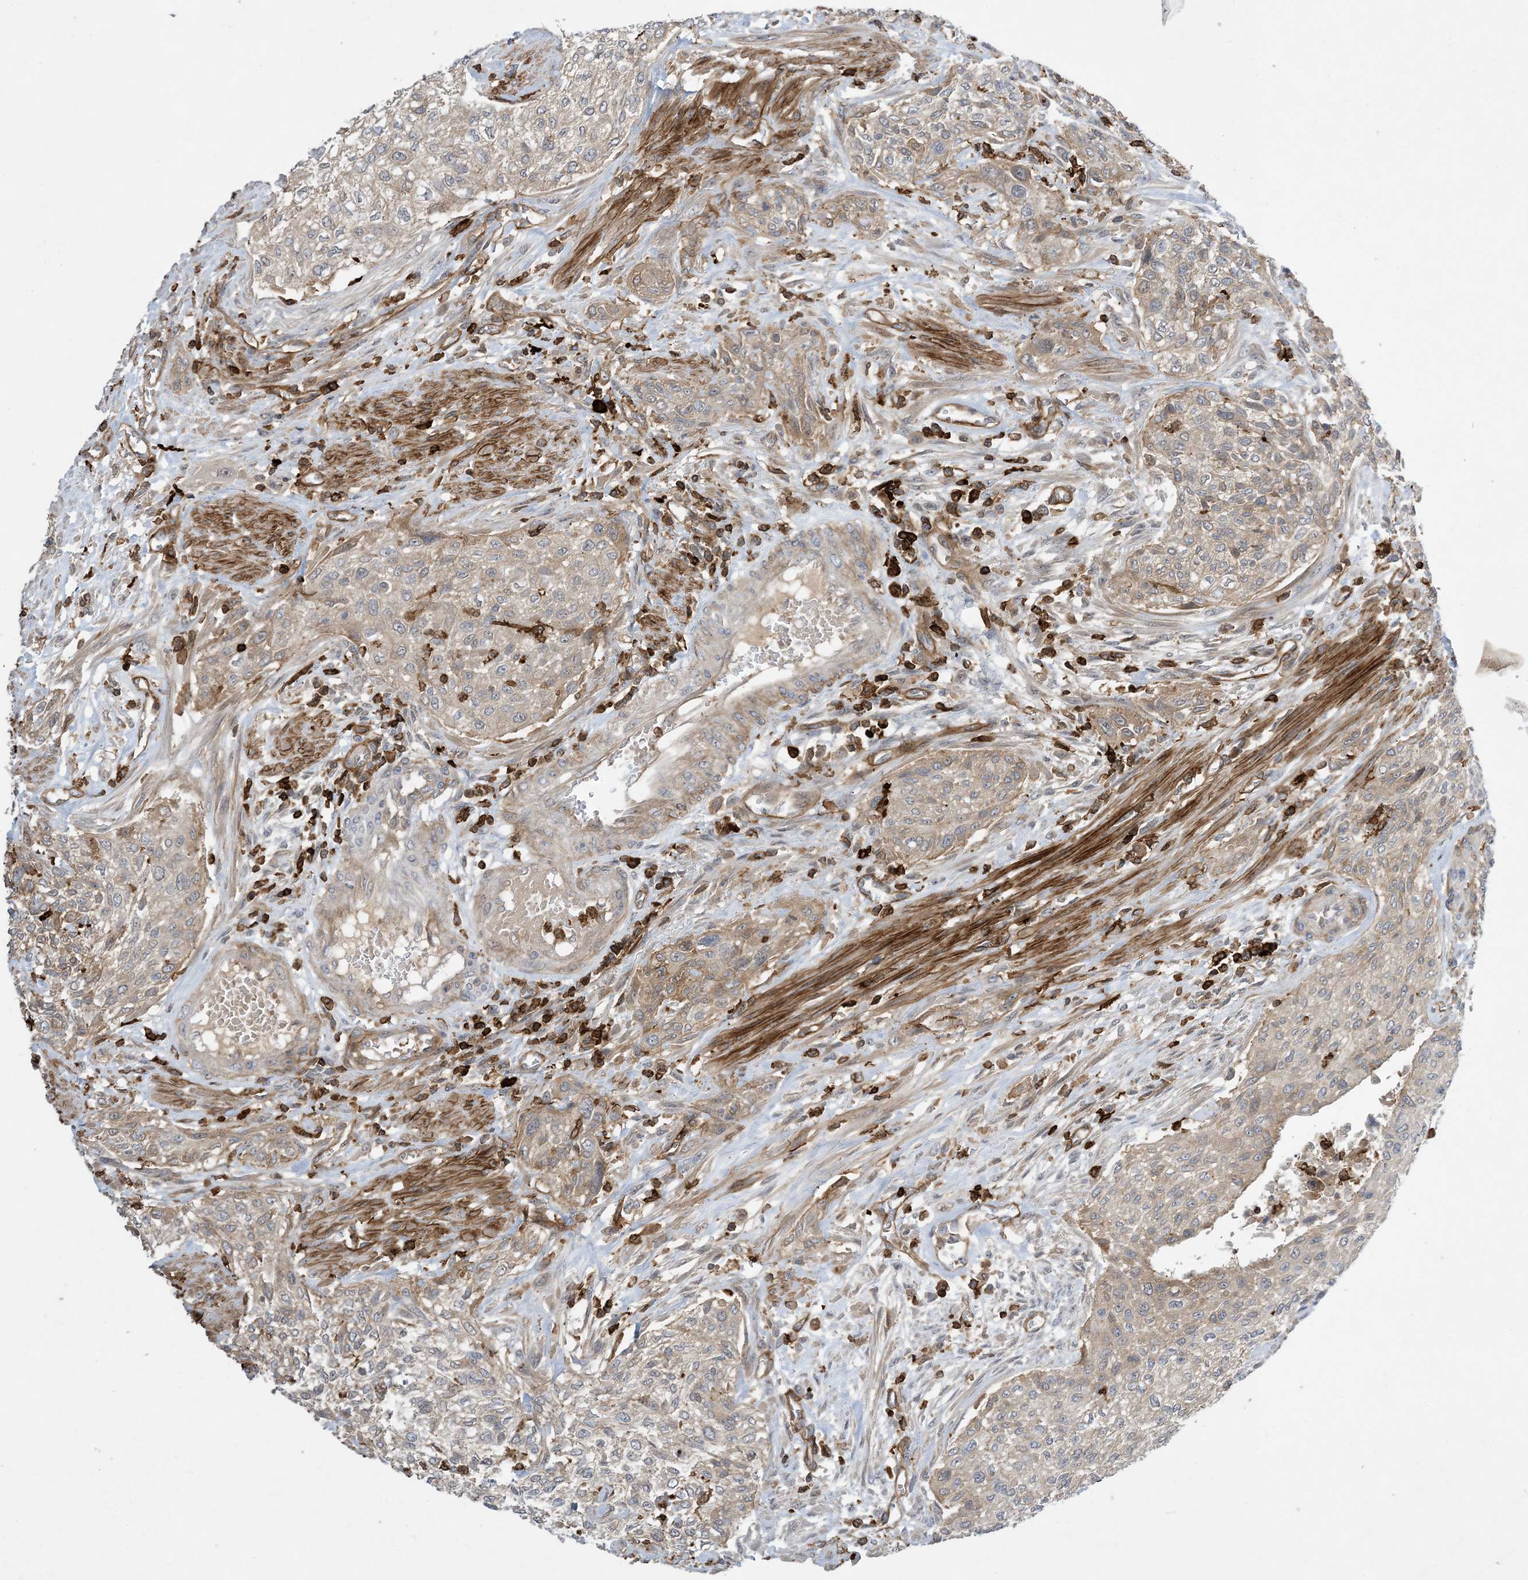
{"staining": {"intensity": "weak", "quantity": "25%-75%", "location": "cytoplasmic/membranous"}, "tissue": "urothelial cancer", "cell_type": "Tumor cells", "image_type": "cancer", "snomed": [{"axis": "morphology", "description": "Urothelial carcinoma, High grade"}, {"axis": "topography", "description": "Urinary bladder"}], "caption": "Weak cytoplasmic/membranous staining is seen in approximately 25%-75% of tumor cells in urothelial cancer. (Brightfield microscopy of DAB IHC at high magnification).", "gene": "AK9", "patient": {"sex": "male", "age": 35}}